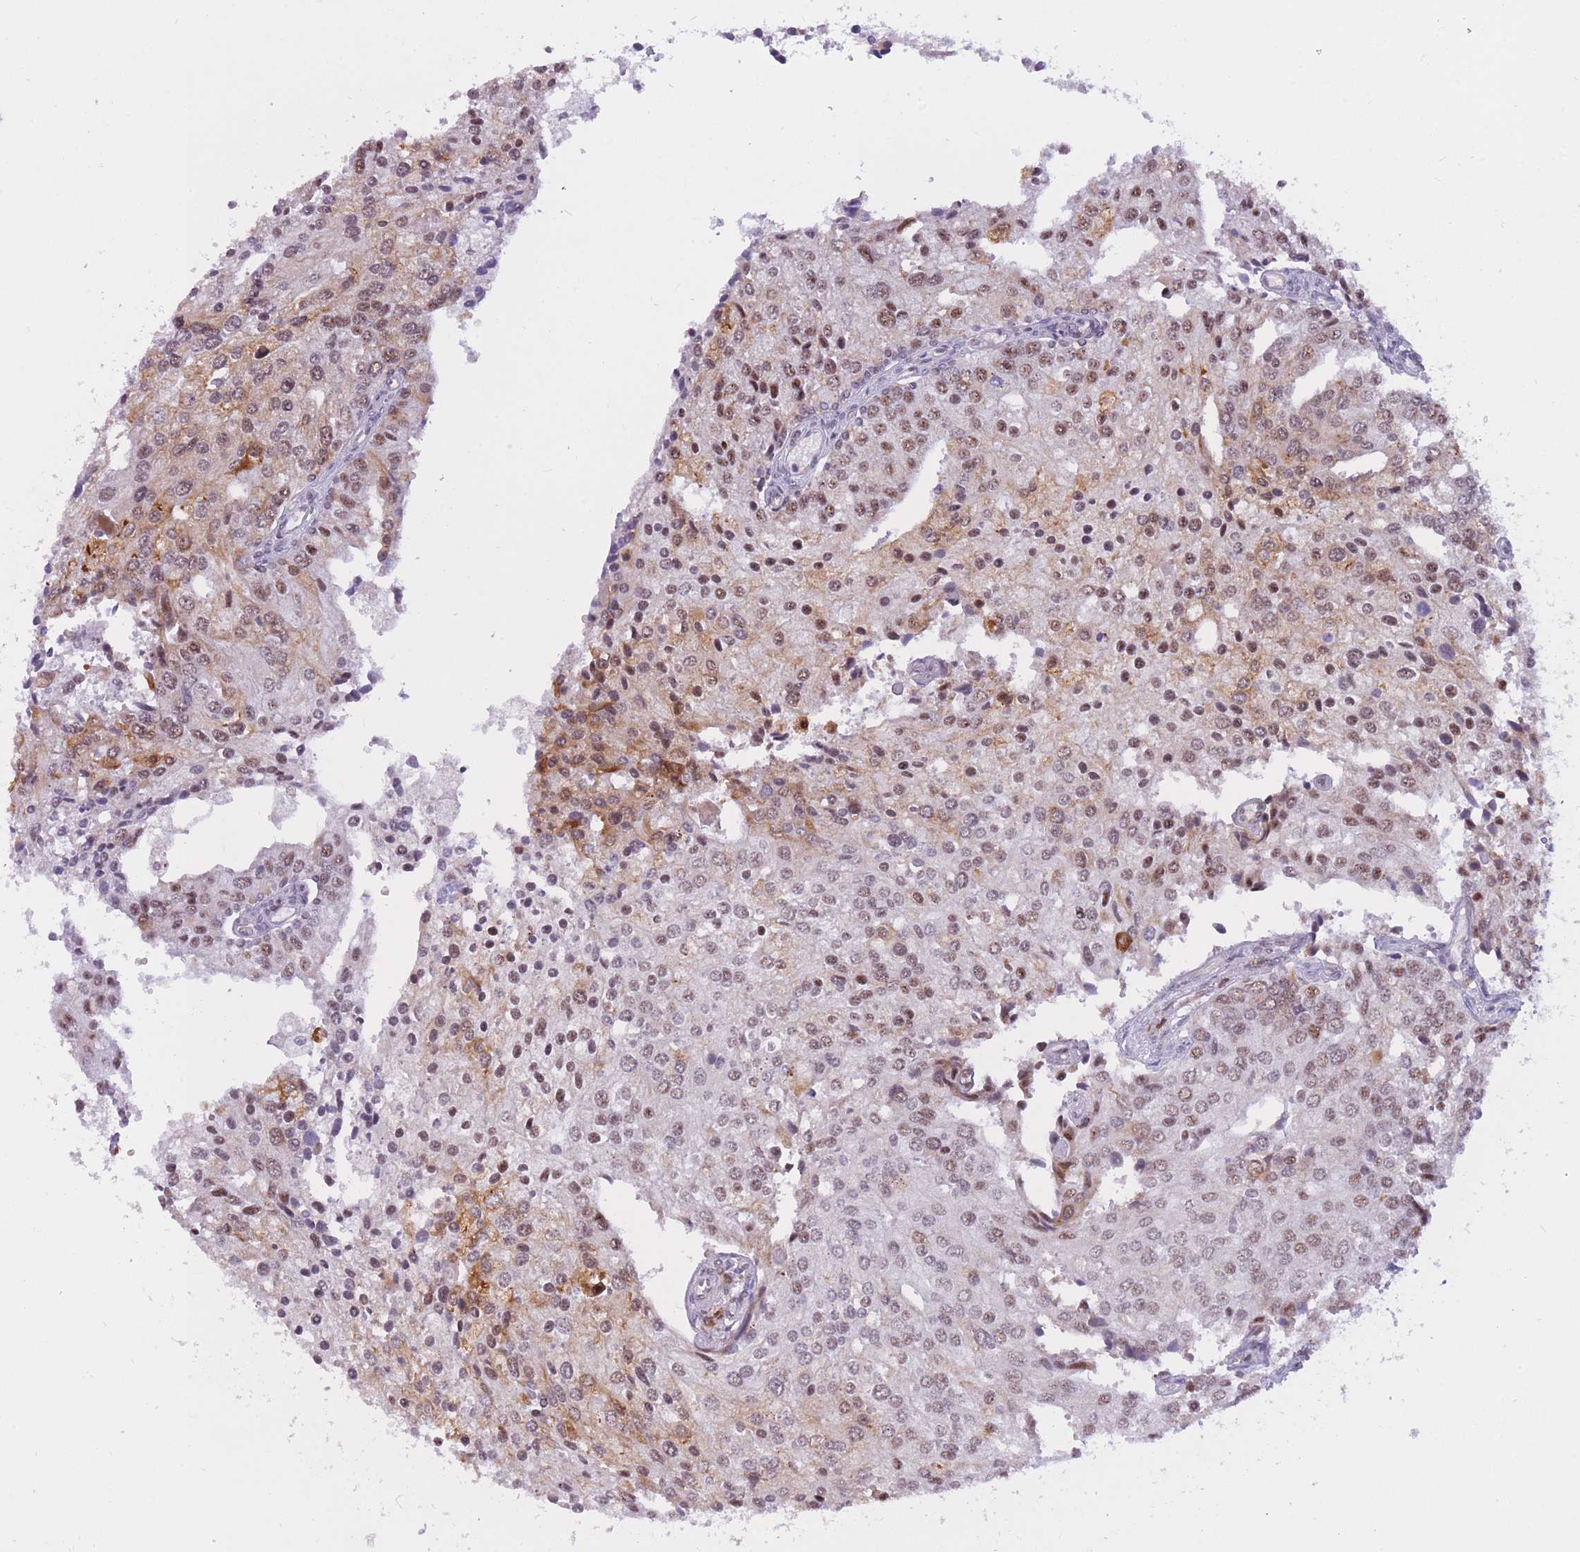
{"staining": {"intensity": "moderate", "quantity": "25%-75%", "location": "cytoplasmic/membranous,nuclear"}, "tissue": "prostate cancer", "cell_type": "Tumor cells", "image_type": "cancer", "snomed": [{"axis": "morphology", "description": "Adenocarcinoma, High grade"}, {"axis": "topography", "description": "Prostate"}], "caption": "The micrograph displays staining of prostate cancer, revealing moderate cytoplasmic/membranous and nuclear protein positivity (brown color) within tumor cells.", "gene": "CYP2B6", "patient": {"sex": "male", "age": 62}}